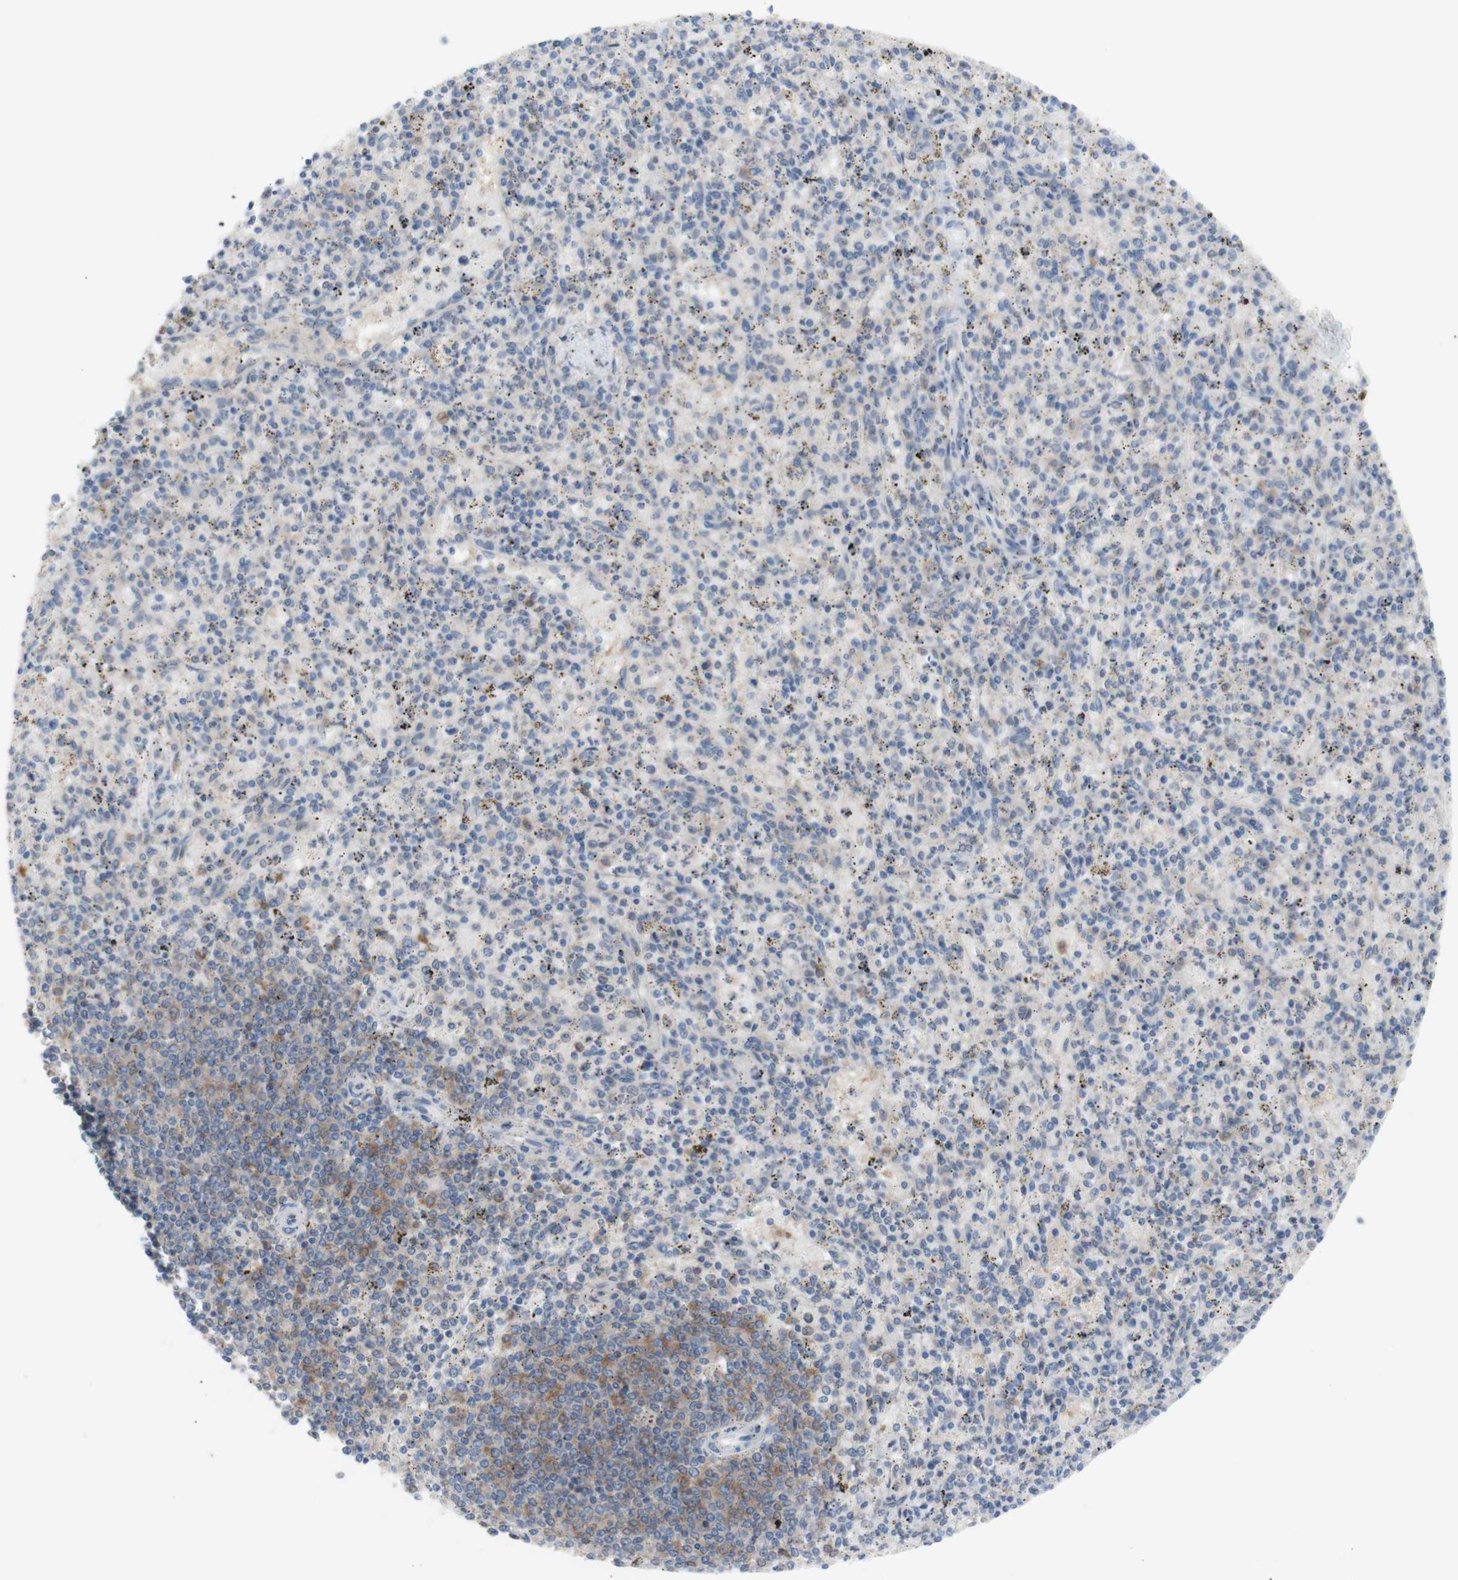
{"staining": {"intensity": "weak", "quantity": ">75%", "location": "cytoplasmic/membranous"}, "tissue": "spleen", "cell_type": "Cells in red pulp", "image_type": "normal", "snomed": [{"axis": "morphology", "description": "Normal tissue, NOS"}, {"axis": "topography", "description": "Spleen"}], "caption": "A photomicrograph of human spleen stained for a protein shows weak cytoplasmic/membranous brown staining in cells in red pulp.", "gene": "PRMT5", "patient": {"sex": "male", "age": 72}}